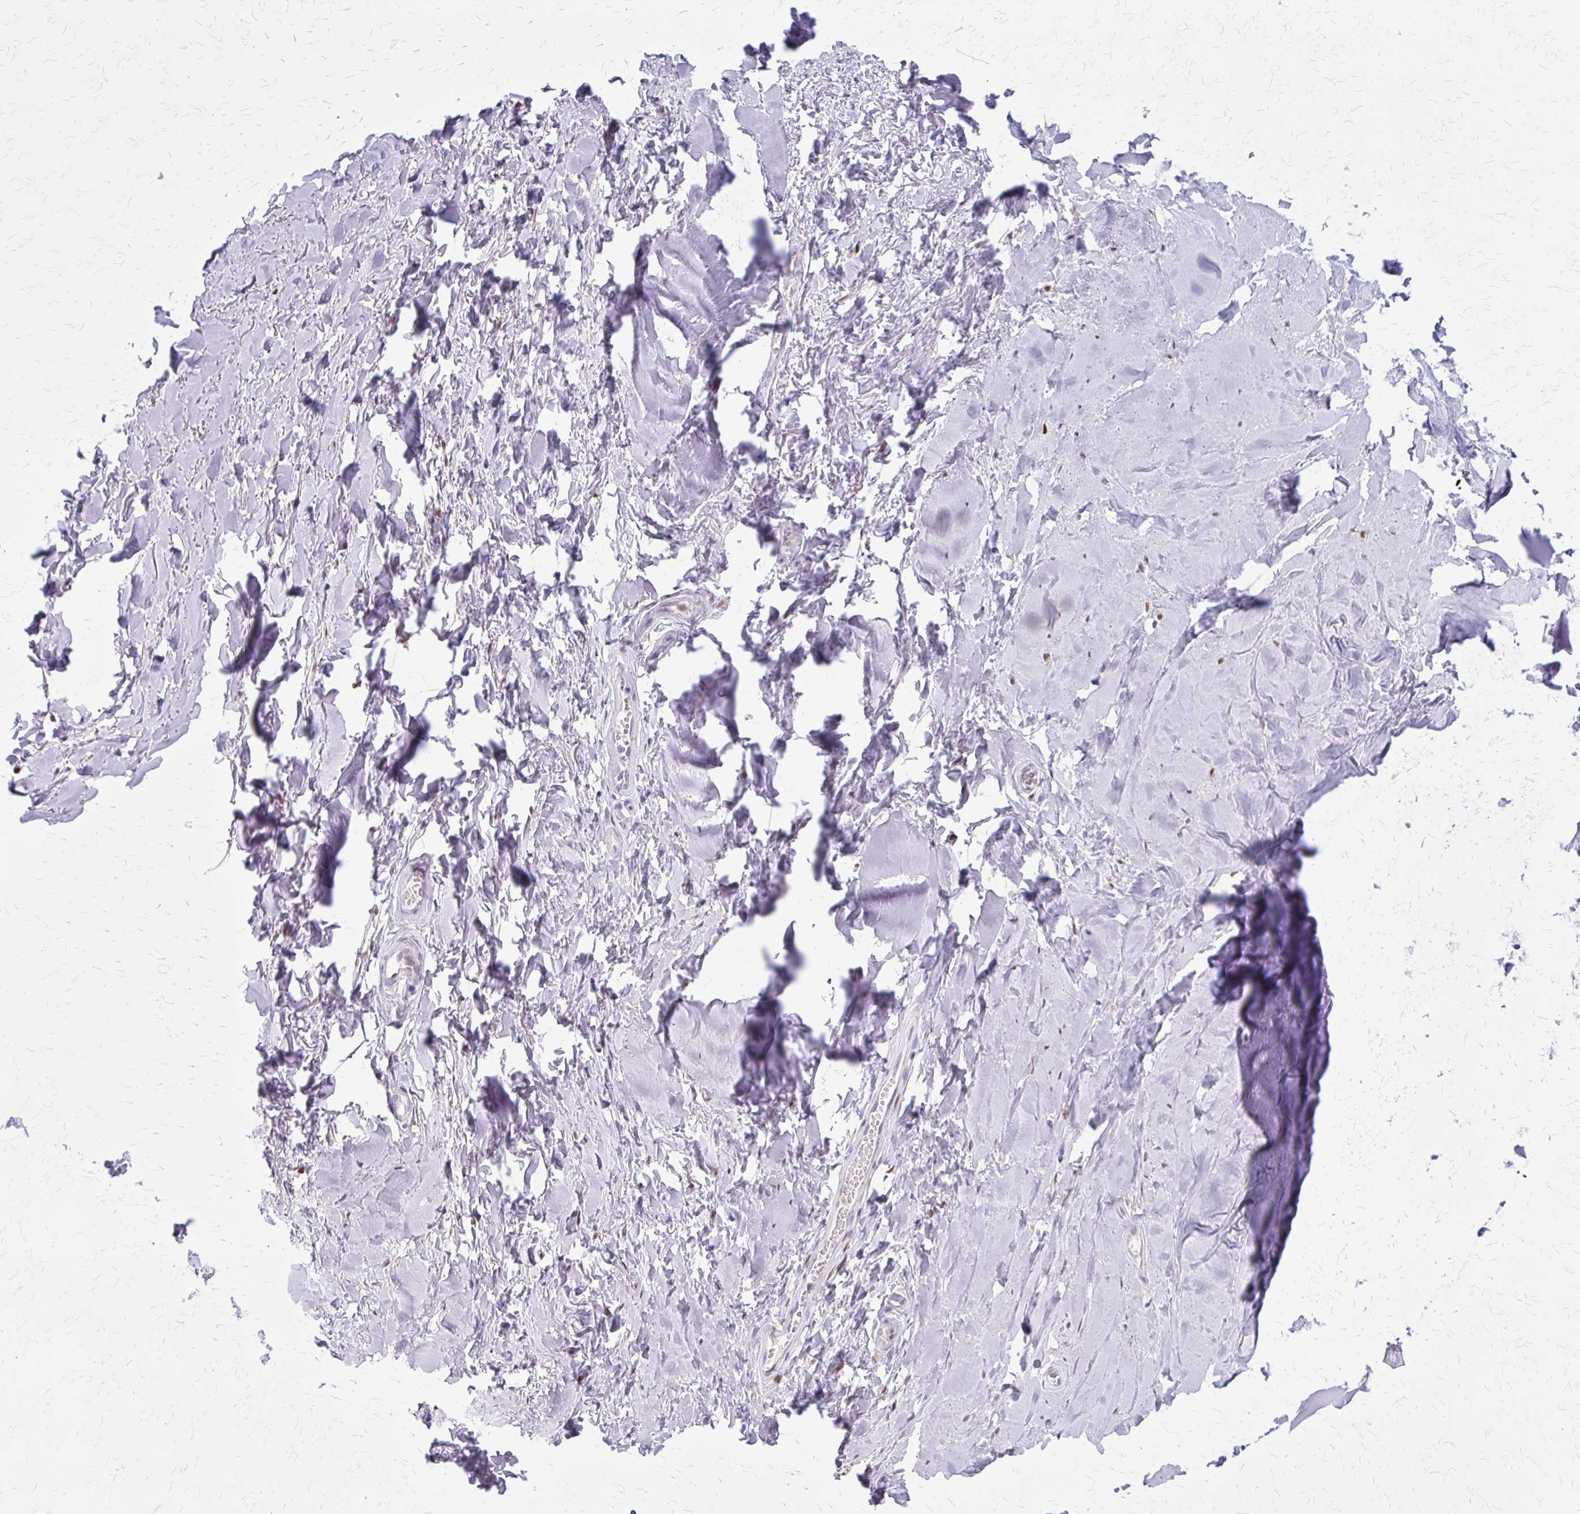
{"staining": {"intensity": "negative", "quantity": "none", "location": "none"}, "tissue": "soft tissue", "cell_type": "Chondrocytes", "image_type": "normal", "snomed": [{"axis": "morphology", "description": "Normal tissue, NOS"}, {"axis": "topography", "description": "Cartilage tissue"}, {"axis": "topography", "description": "Nasopharynx"}, {"axis": "topography", "description": "Thyroid gland"}], "caption": "A photomicrograph of human soft tissue is negative for staining in chondrocytes. (Brightfield microscopy of DAB (3,3'-diaminobenzidine) immunohistochemistry at high magnification).", "gene": "GLRX", "patient": {"sex": "male", "age": 63}}